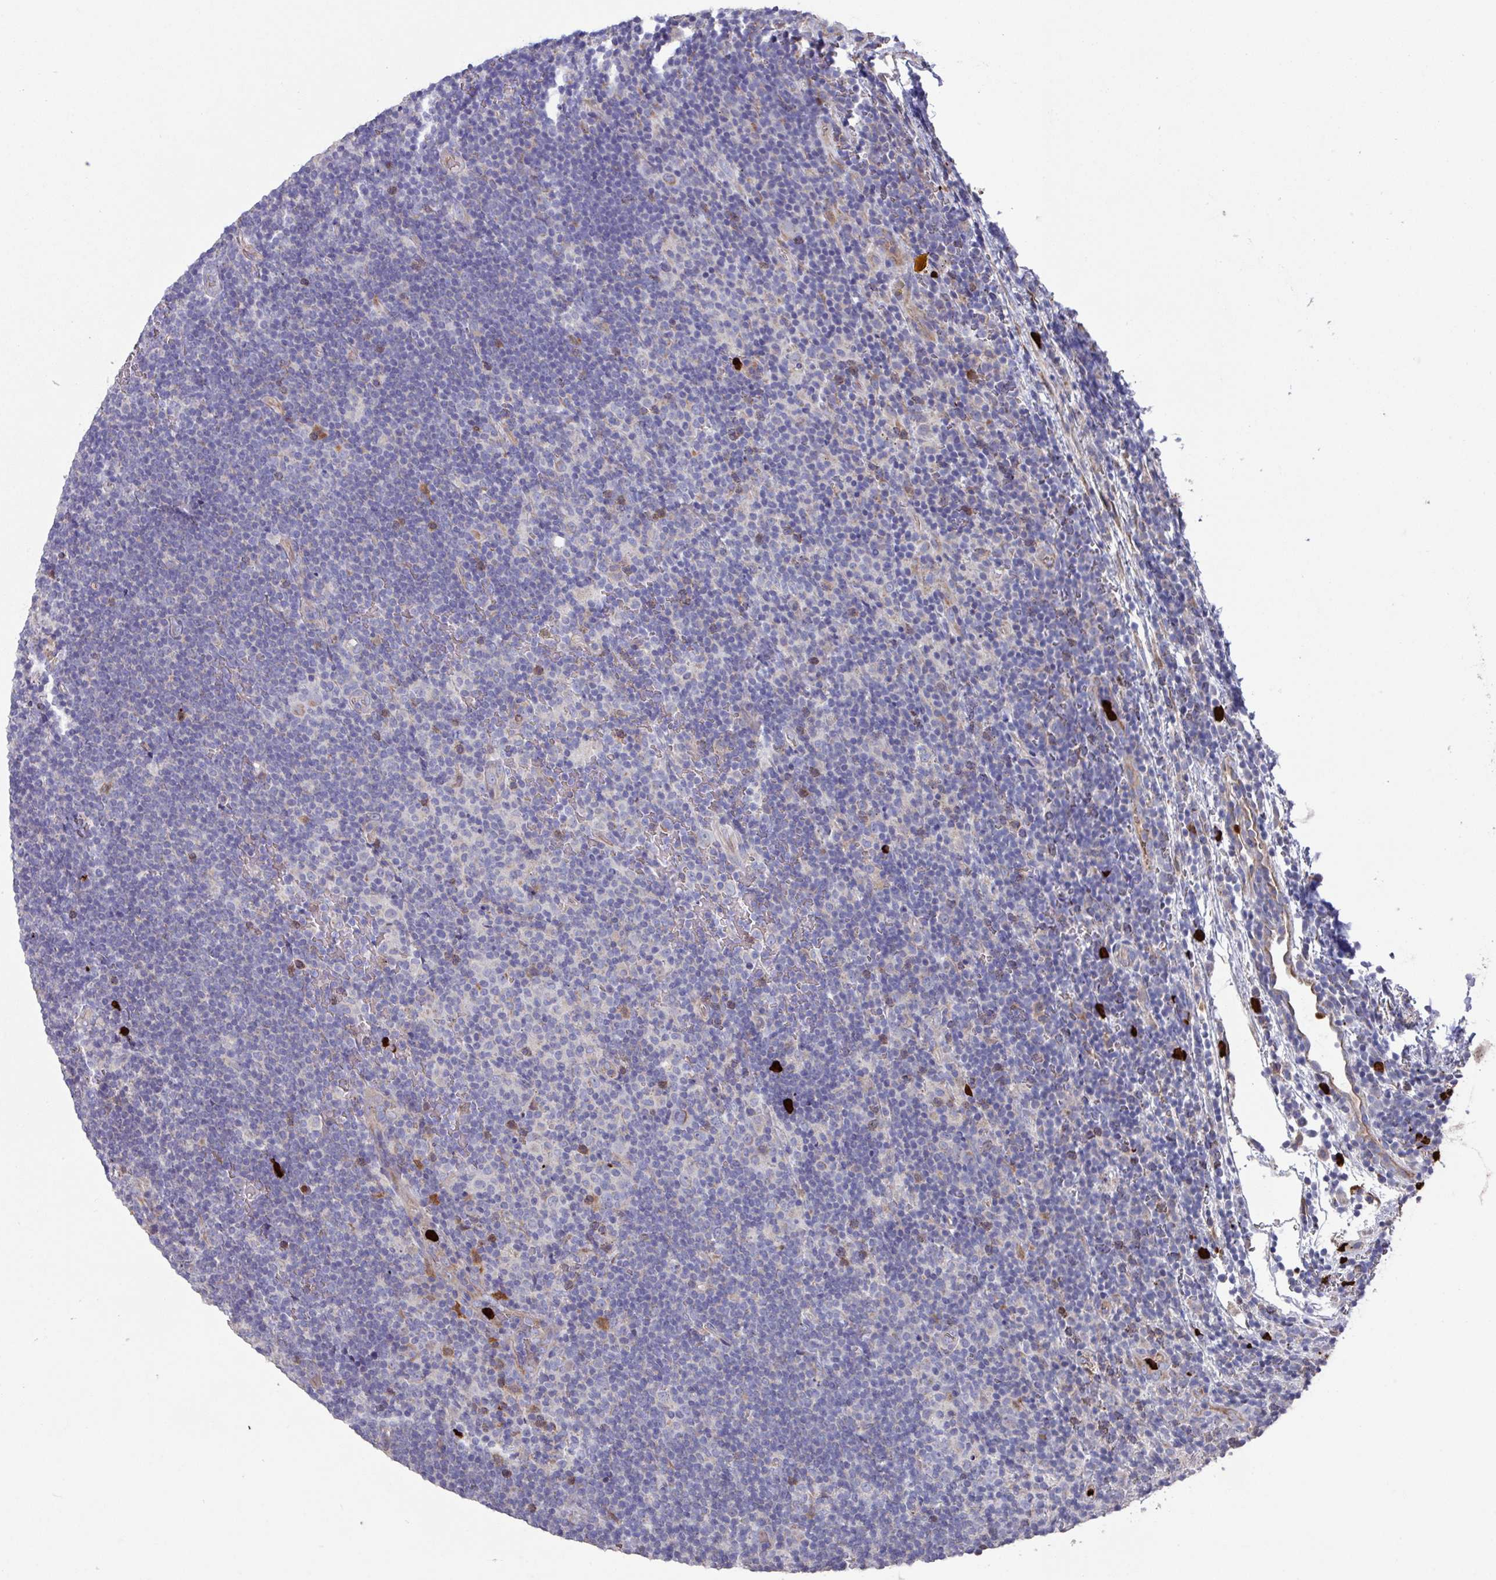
{"staining": {"intensity": "negative", "quantity": "none", "location": "none"}, "tissue": "lymphoma", "cell_type": "Tumor cells", "image_type": "cancer", "snomed": [{"axis": "morphology", "description": "Hodgkin's disease, NOS"}, {"axis": "topography", "description": "Lymph node"}], "caption": "This image is of lymphoma stained with IHC to label a protein in brown with the nuclei are counter-stained blue. There is no staining in tumor cells.", "gene": "UQCC2", "patient": {"sex": "female", "age": 57}}